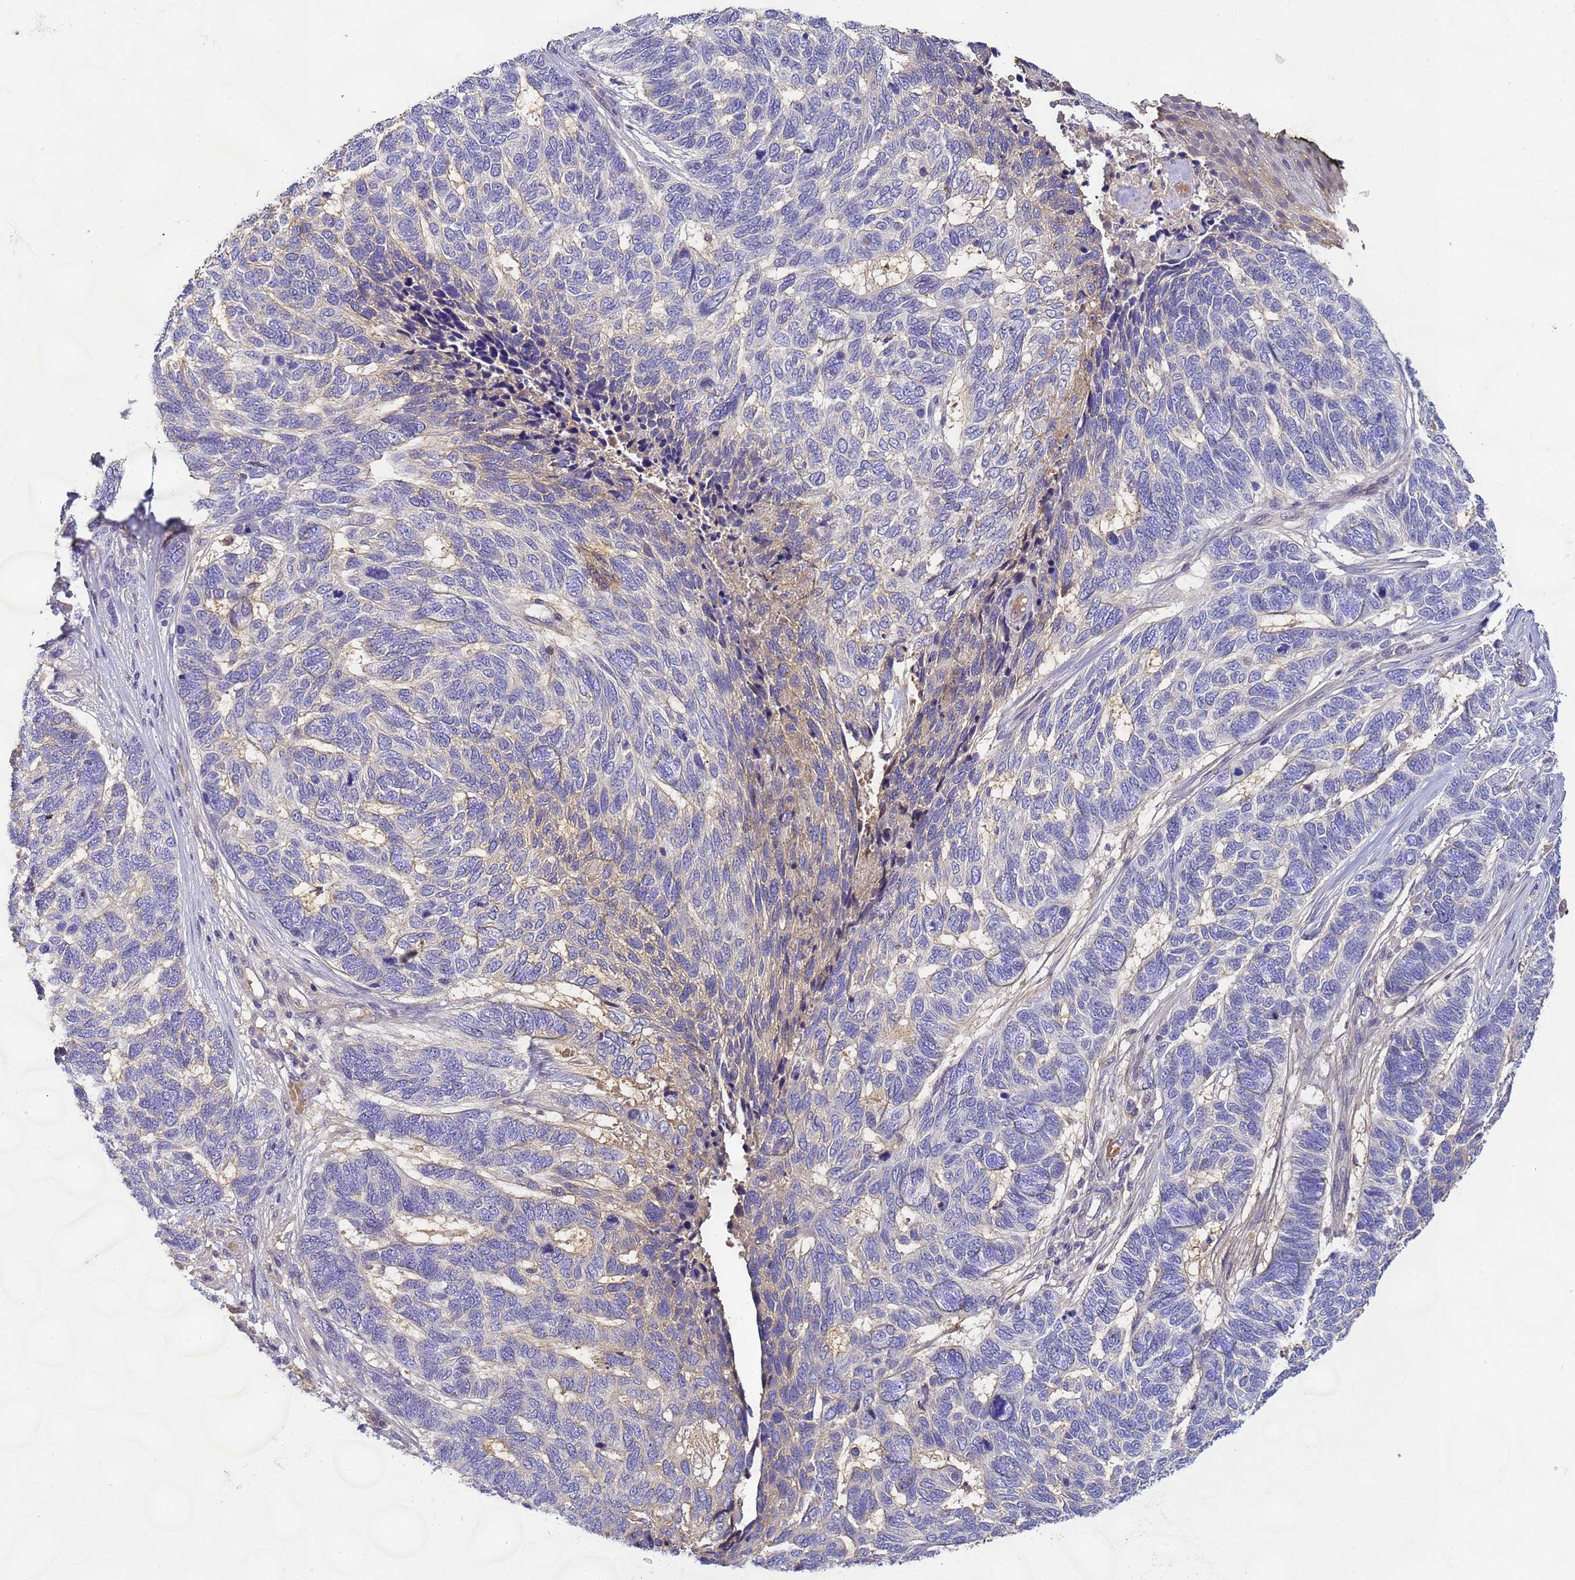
{"staining": {"intensity": "weak", "quantity": "<25%", "location": "cytoplasmic/membranous"}, "tissue": "skin cancer", "cell_type": "Tumor cells", "image_type": "cancer", "snomed": [{"axis": "morphology", "description": "Basal cell carcinoma"}, {"axis": "topography", "description": "Skin"}], "caption": "Immunohistochemistry (IHC) of basal cell carcinoma (skin) exhibits no positivity in tumor cells.", "gene": "TBCD", "patient": {"sex": "female", "age": 65}}